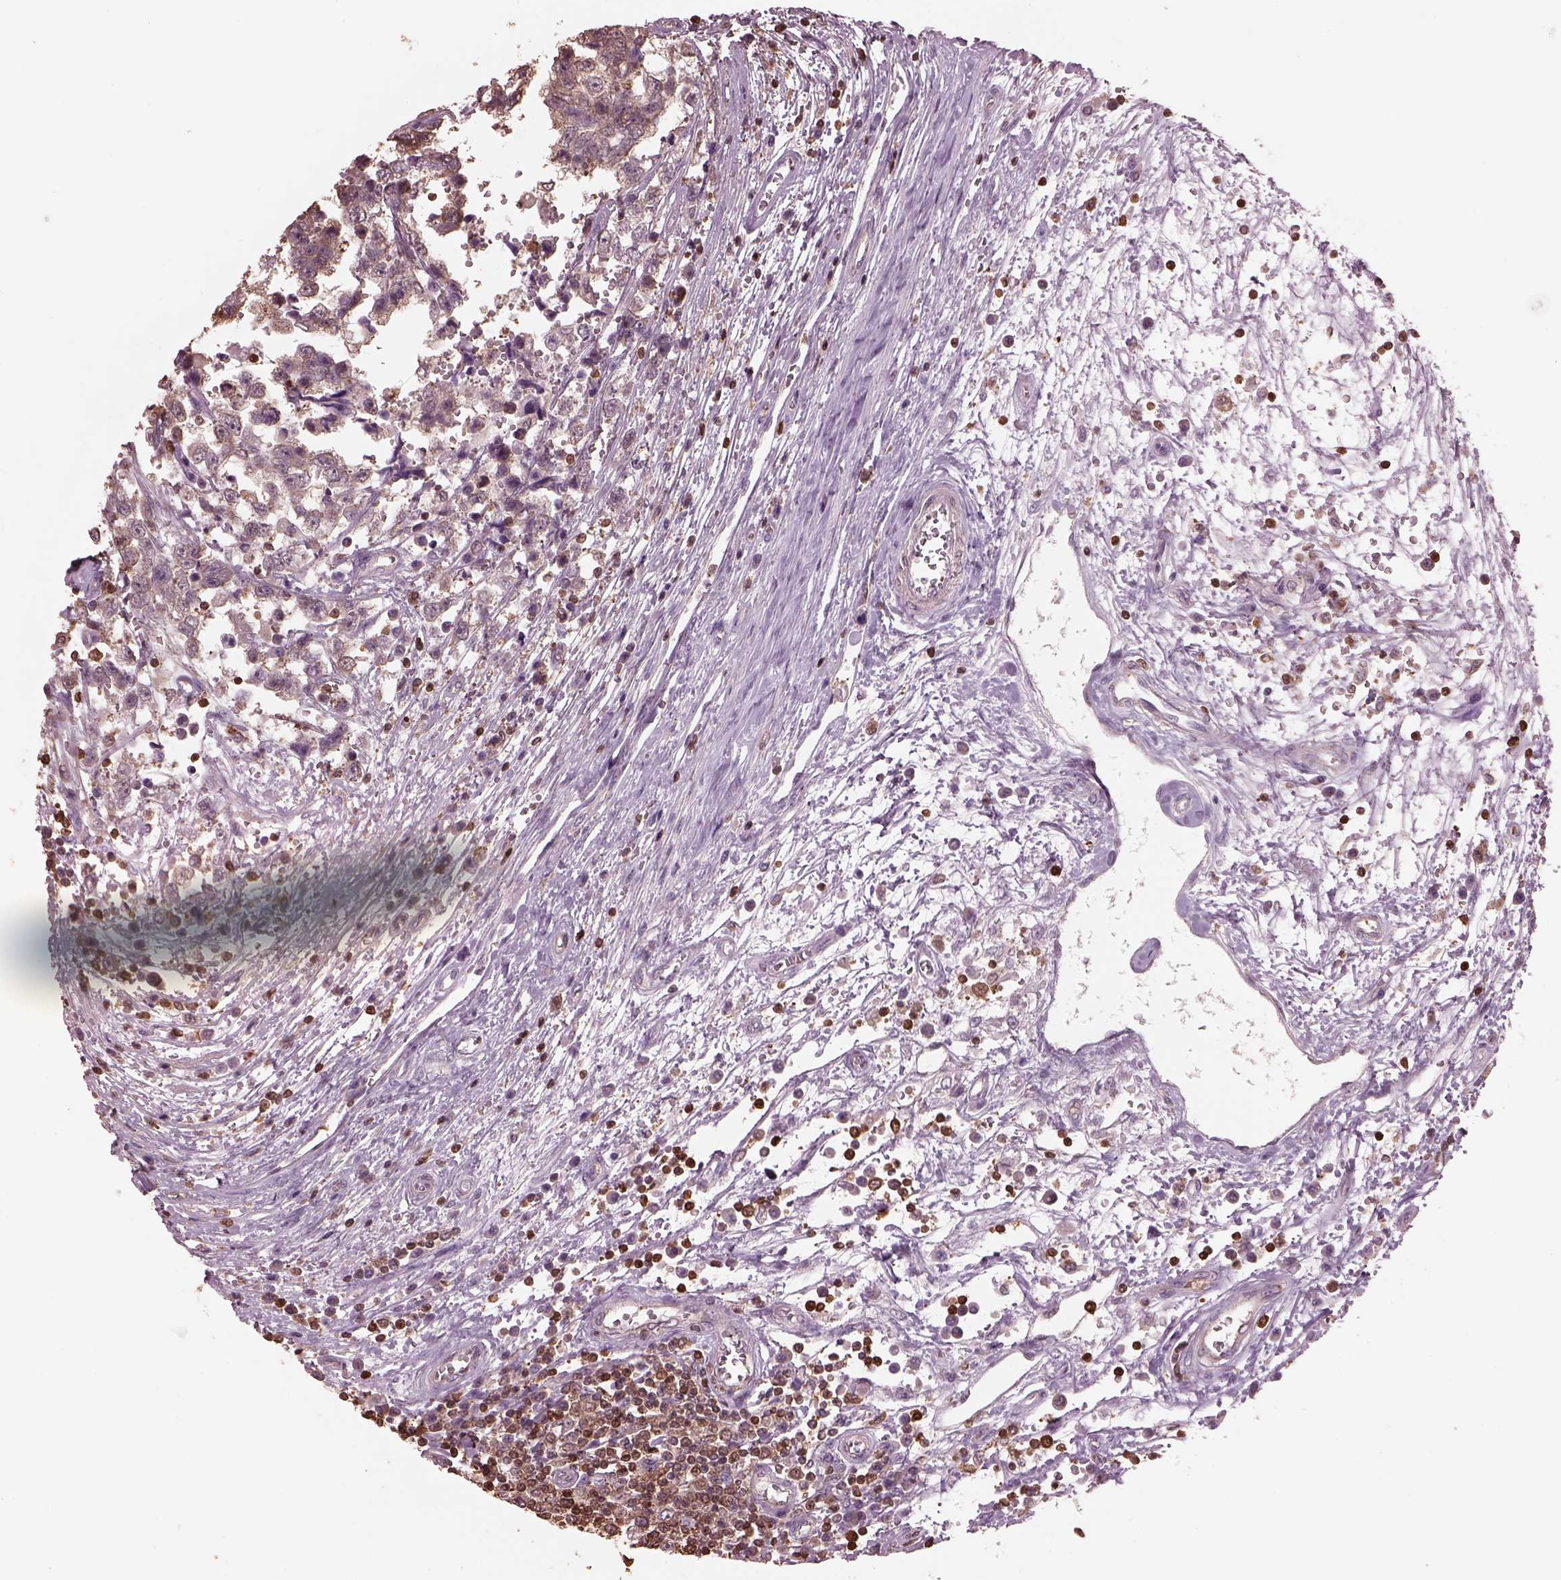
{"staining": {"intensity": "weak", "quantity": "<25%", "location": "cytoplasmic/membranous"}, "tissue": "testis cancer", "cell_type": "Tumor cells", "image_type": "cancer", "snomed": [{"axis": "morphology", "description": "Normal tissue, NOS"}, {"axis": "morphology", "description": "Seminoma, NOS"}, {"axis": "topography", "description": "Testis"}, {"axis": "topography", "description": "Epididymis"}], "caption": "High magnification brightfield microscopy of seminoma (testis) stained with DAB (3,3'-diaminobenzidine) (brown) and counterstained with hematoxylin (blue): tumor cells show no significant staining. (DAB (3,3'-diaminobenzidine) IHC, high magnification).", "gene": "IL31RA", "patient": {"sex": "male", "age": 34}}